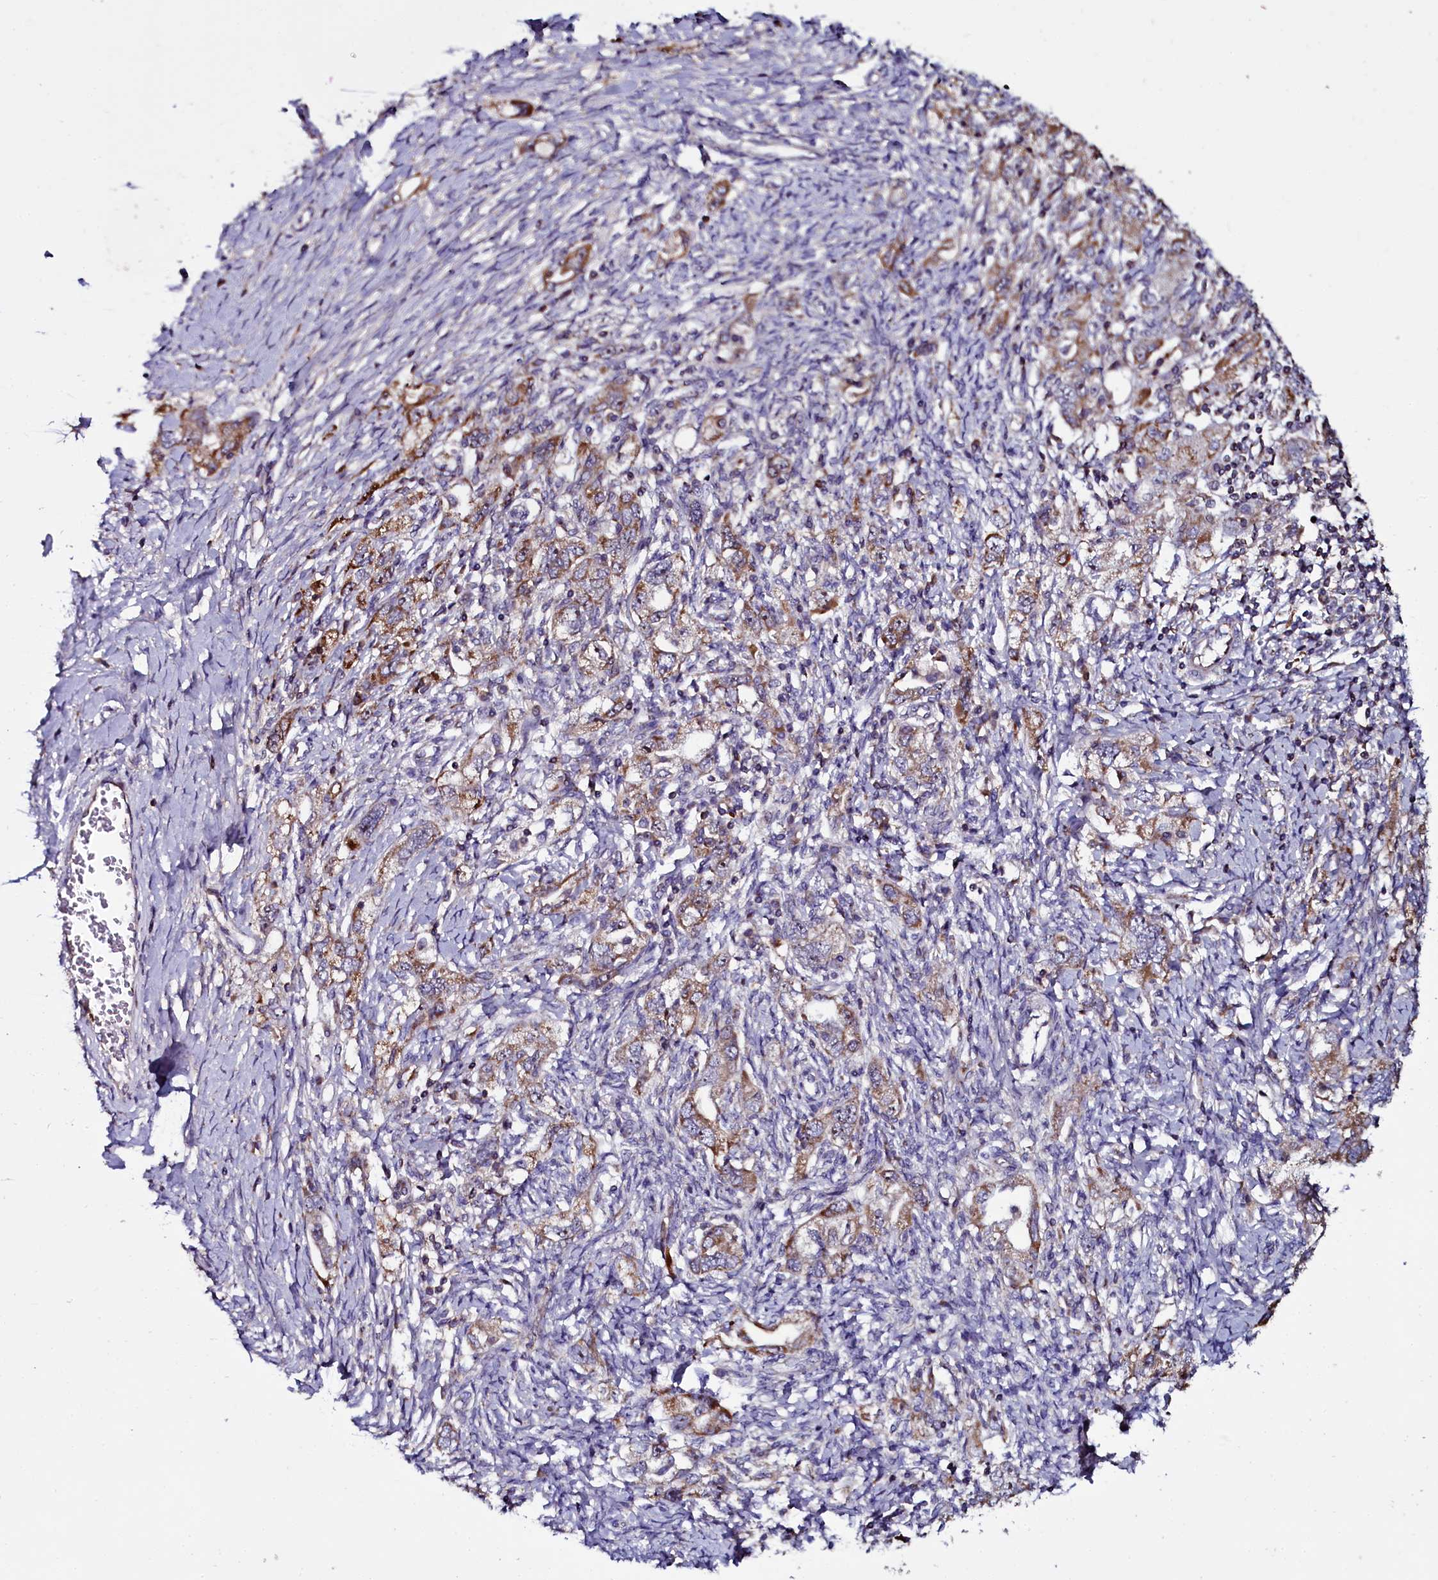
{"staining": {"intensity": "moderate", "quantity": "25%-75%", "location": "cytoplasmic/membranous"}, "tissue": "ovarian cancer", "cell_type": "Tumor cells", "image_type": "cancer", "snomed": [{"axis": "morphology", "description": "Carcinoma, NOS"}, {"axis": "morphology", "description": "Cystadenocarcinoma, serous, NOS"}, {"axis": "topography", "description": "Ovary"}], "caption": "Moderate cytoplasmic/membranous staining for a protein is present in about 25%-75% of tumor cells of ovarian cancer using immunohistochemistry.", "gene": "NAA80", "patient": {"sex": "female", "age": 69}}